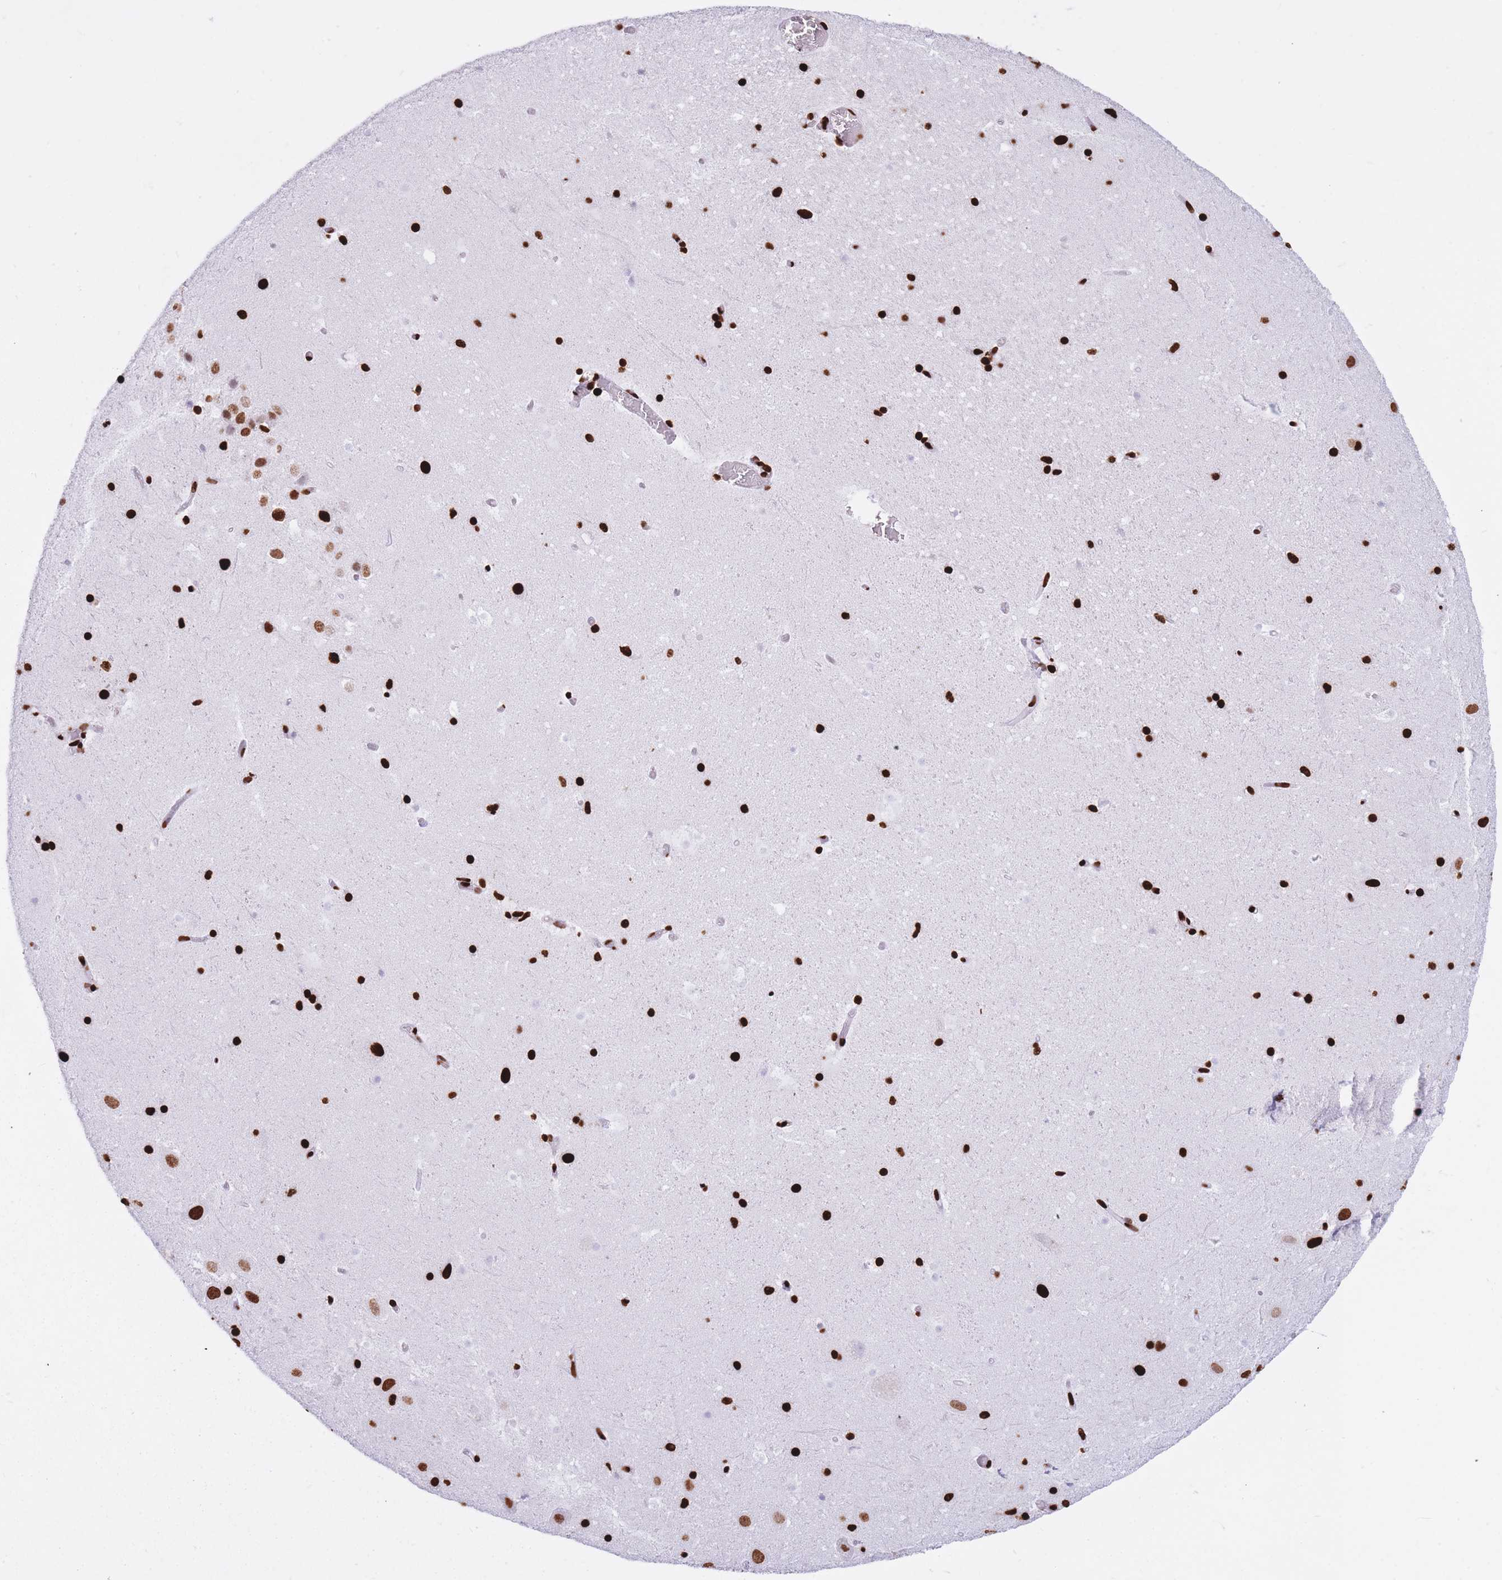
{"staining": {"intensity": "strong", "quantity": ">75%", "location": "nuclear"}, "tissue": "hippocampus", "cell_type": "Glial cells", "image_type": "normal", "snomed": [{"axis": "morphology", "description": "Normal tissue, NOS"}, {"axis": "topography", "description": "Hippocampus"}], "caption": "Hippocampus was stained to show a protein in brown. There is high levels of strong nuclear positivity in approximately >75% of glial cells. (Brightfield microscopy of DAB IHC at high magnification).", "gene": "HNRNPUL1", "patient": {"sex": "male", "age": 37}}